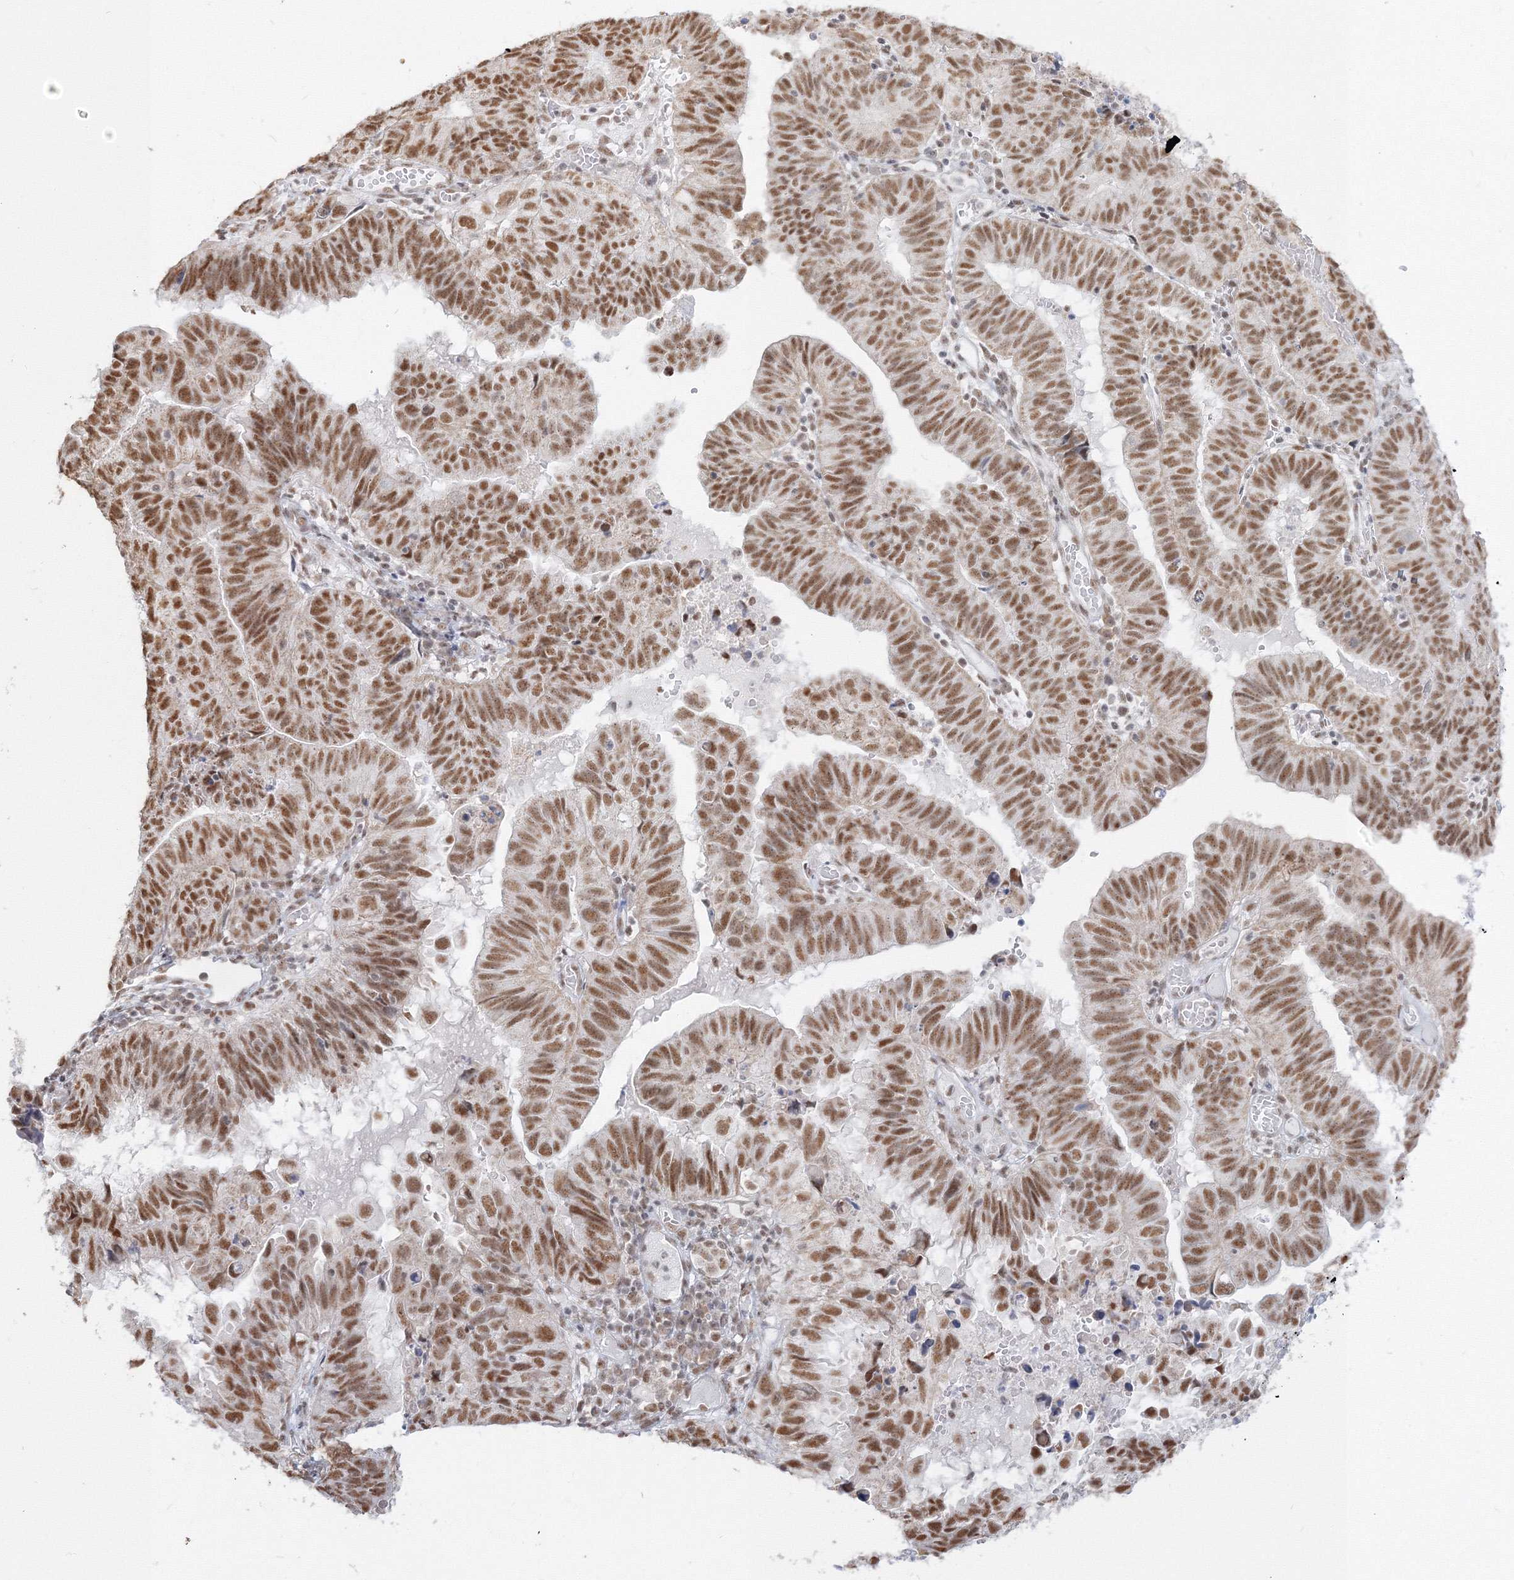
{"staining": {"intensity": "strong", "quantity": ">75%", "location": "nuclear"}, "tissue": "endometrial cancer", "cell_type": "Tumor cells", "image_type": "cancer", "snomed": [{"axis": "morphology", "description": "Adenocarcinoma, NOS"}, {"axis": "topography", "description": "Uterus"}], "caption": "Human endometrial cancer (adenocarcinoma) stained with a brown dye reveals strong nuclear positive positivity in about >75% of tumor cells.", "gene": "PPP4R2", "patient": {"sex": "female", "age": 77}}